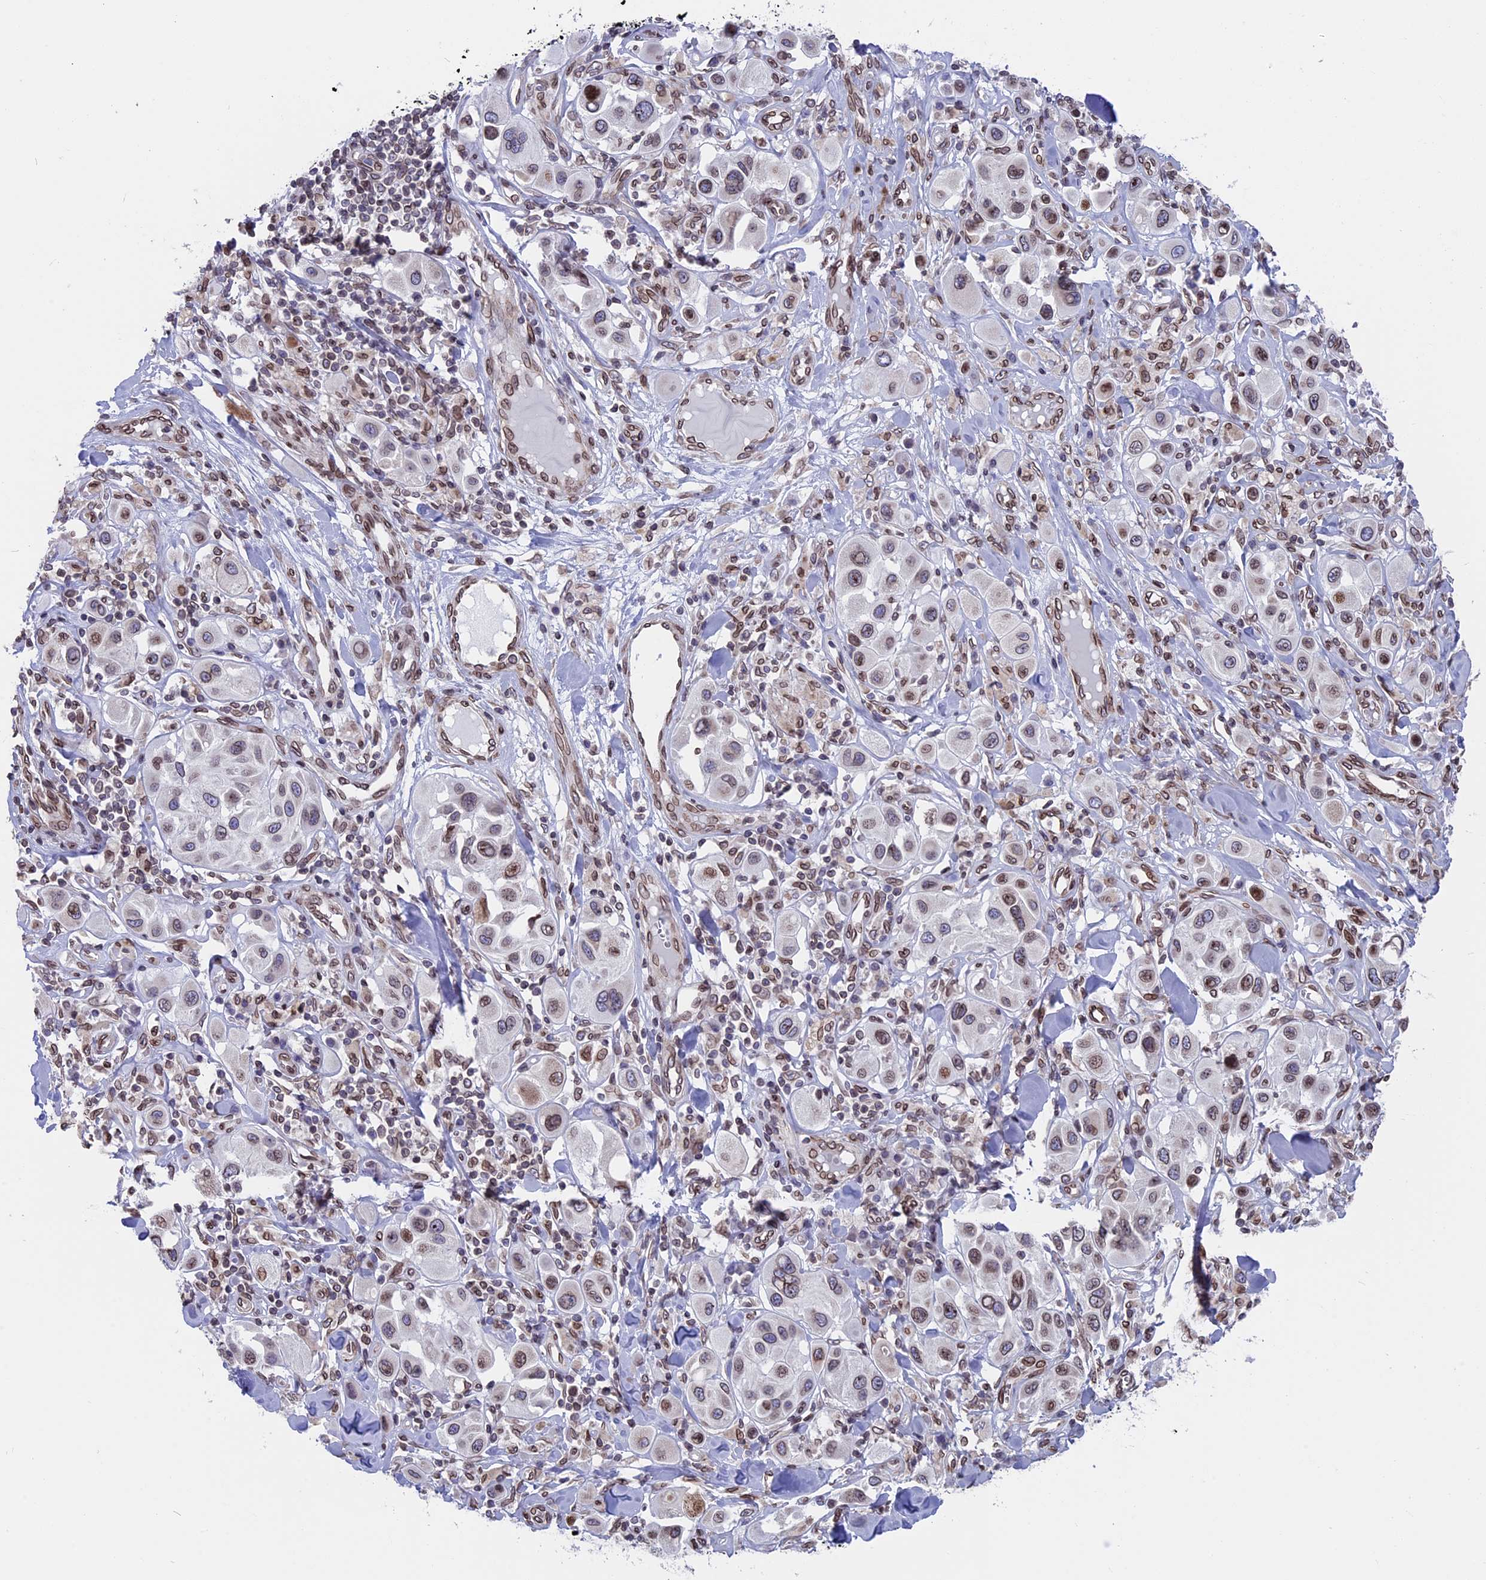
{"staining": {"intensity": "weak", "quantity": "25%-75%", "location": "cytoplasmic/membranous,nuclear"}, "tissue": "melanoma", "cell_type": "Tumor cells", "image_type": "cancer", "snomed": [{"axis": "morphology", "description": "Malignant melanoma, Metastatic site"}, {"axis": "topography", "description": "Skin"}], "caption": "Malignant melanoma (metastatic site) tissue demonstrates weak cytoplasmic/membranous and nuclear staining in about 25%-75% of tumor cells The protein is shown in brown color, while the nuclei are stained blue.", "gene": "PTCHD4", "patient": {"sex": "male", "age": 41}}